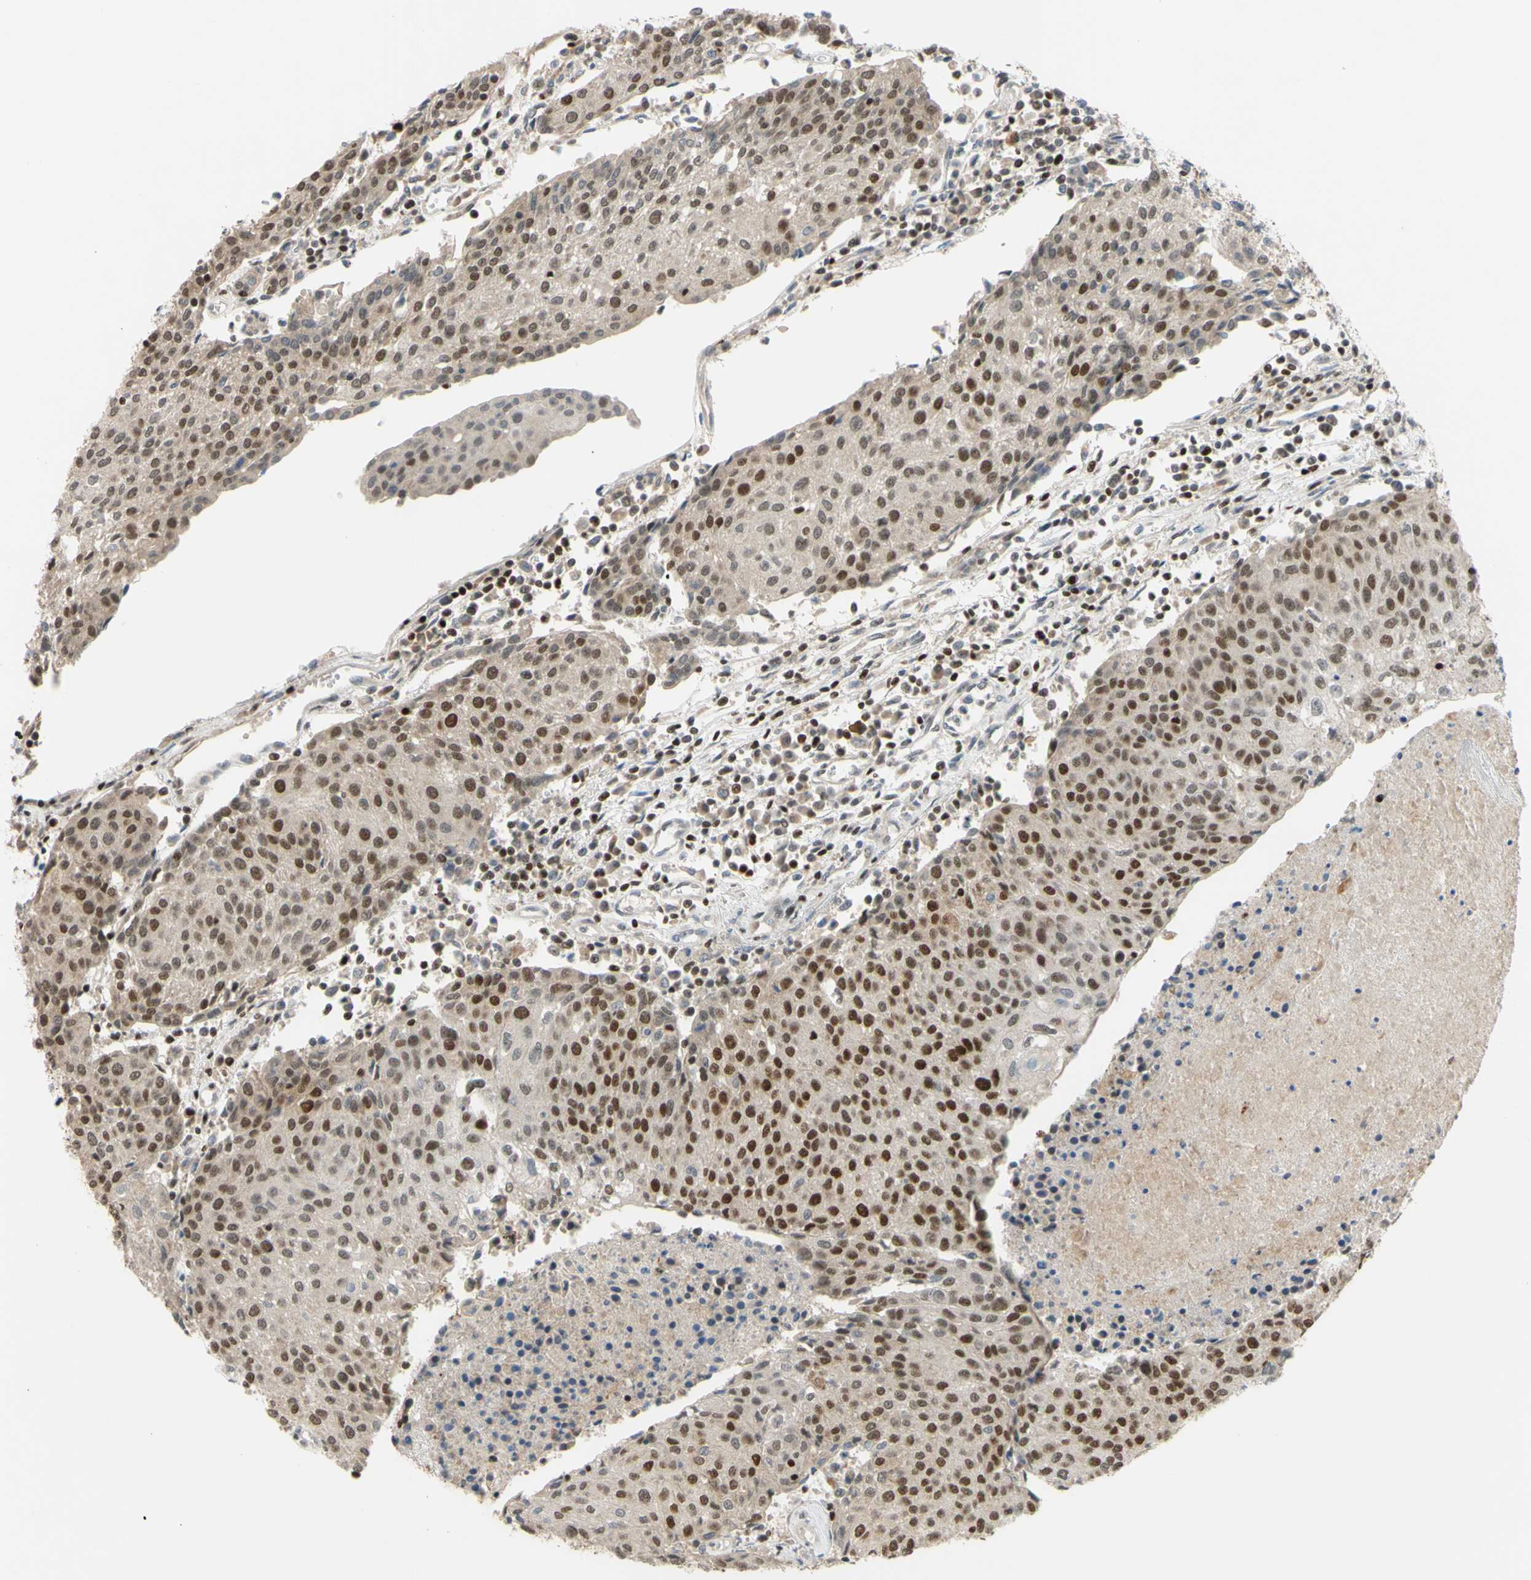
{"staining": {"intensity": "moderate", "quantity": ">75%", "location": "cytoplasmic/membranous,nuclear"}, "tissue": "urothelial cancer", "cell_type": "Tumor cells", "image_type": "cancer", "snomed": [{"axis": "morphology", "description": "Urothelial carcinoma, High grade"}, {"axis": "topography", "description": "Urinary bladder"}], "caption": "Immunohistochemical staining of human urothelial carcinoma (high-grade) reveals medium levels of moderate cytoplasmic/membranous and nuclear expression in about >75% of tumor cells.", "gene": "SP4", "patient": {"sex": "female", "age": 85}}